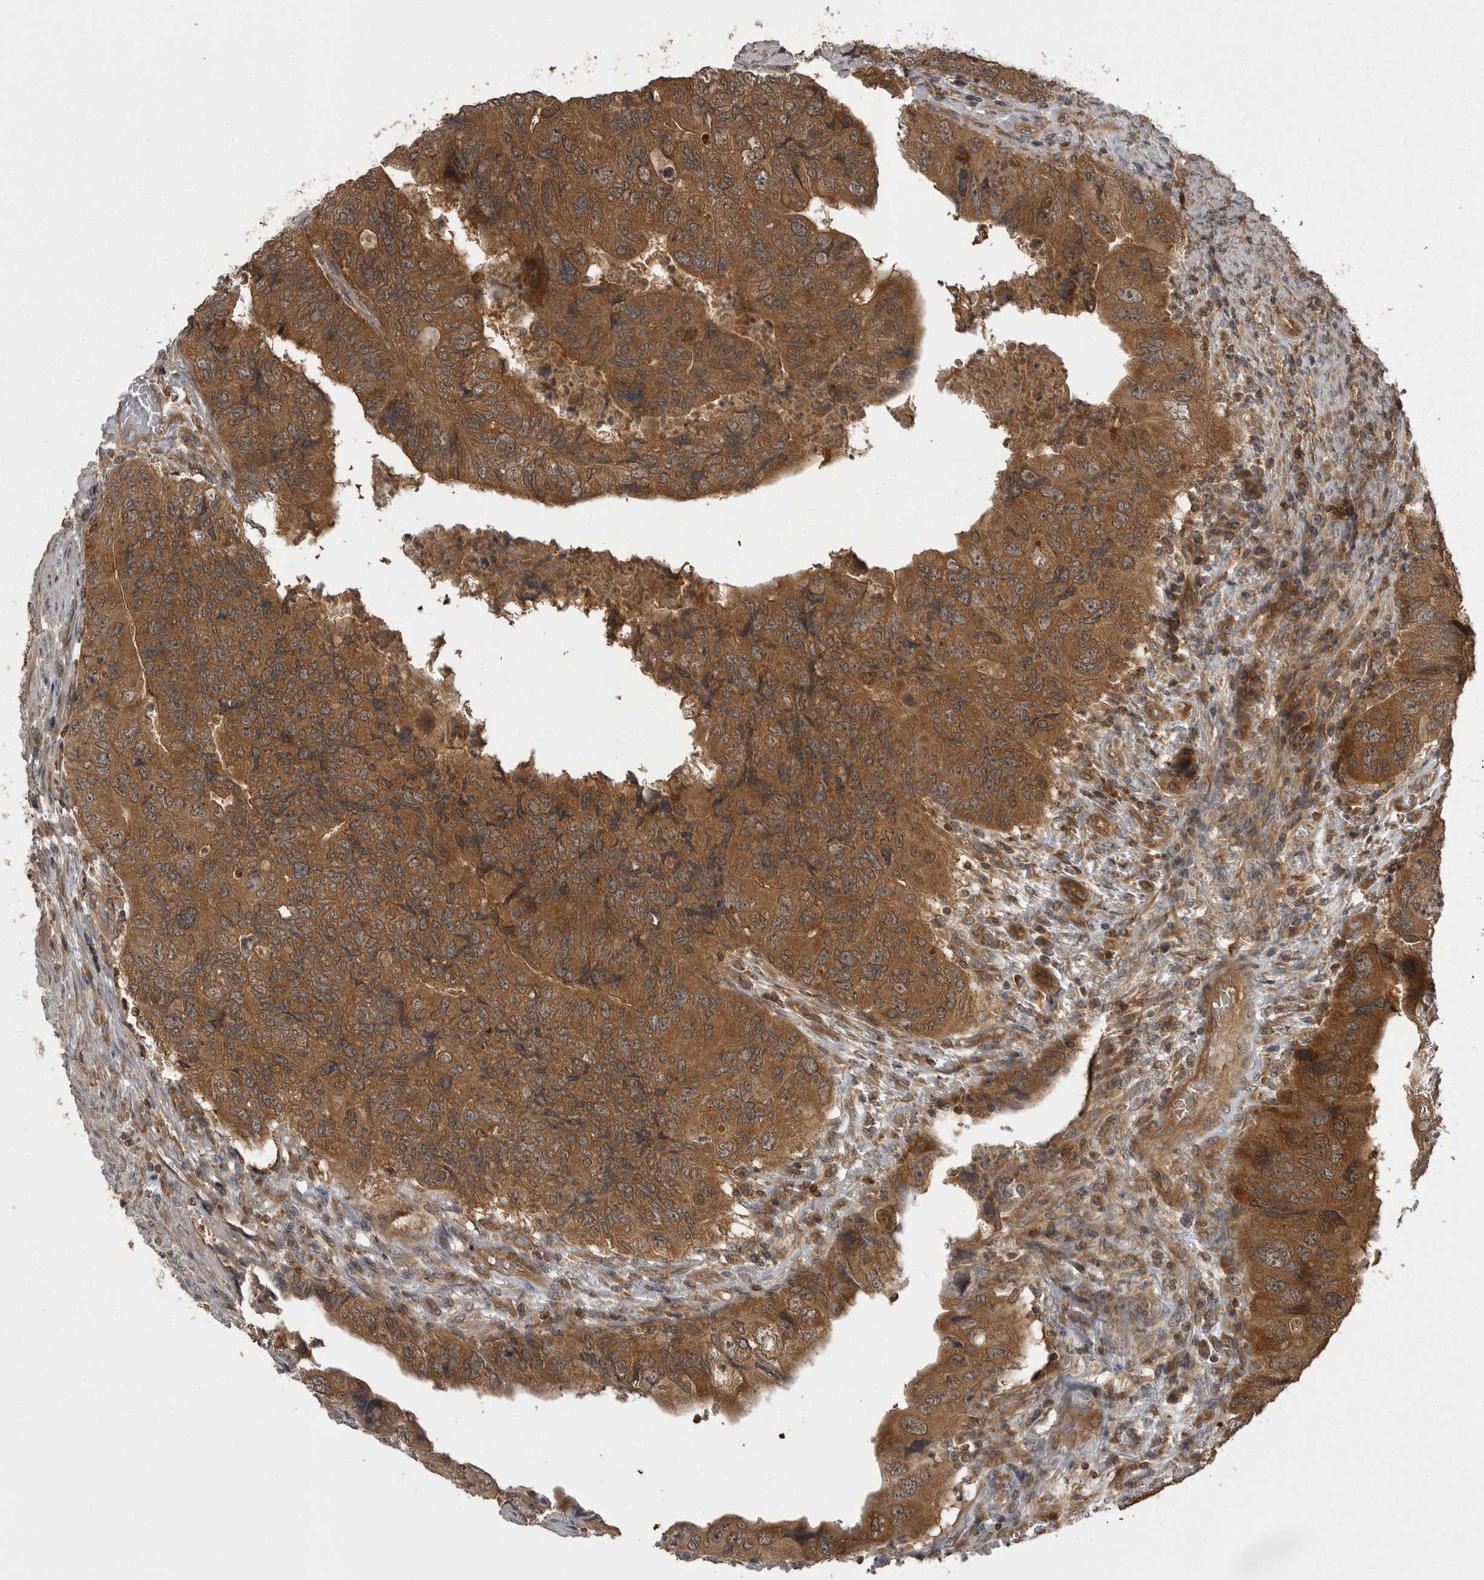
{"staining": {"intensity": "moderate", "quantity": ">75%", "location": "cytoplasmic/membranous"}, "tissue": "colorectal cancer", "cell_type": "Tumor cells", "image_type": "cancer", "snomed": [{"axis": "morphology", "description": "Adenocarcinoma, NOS"}, {"axis": "topography", "description": "Rectum"}], "caption": "Protein expression analysis of human colorectal cancer reveals moderate cytoplasmic/membranous expression in approximately >75% of tumor cells. The staining was performed using DAB, with brown indicating positive protein expression. Nuclei are stained blue with hematoxylin.", "gene": "STK24", "patient": {"sex": "male", "age": 63}}